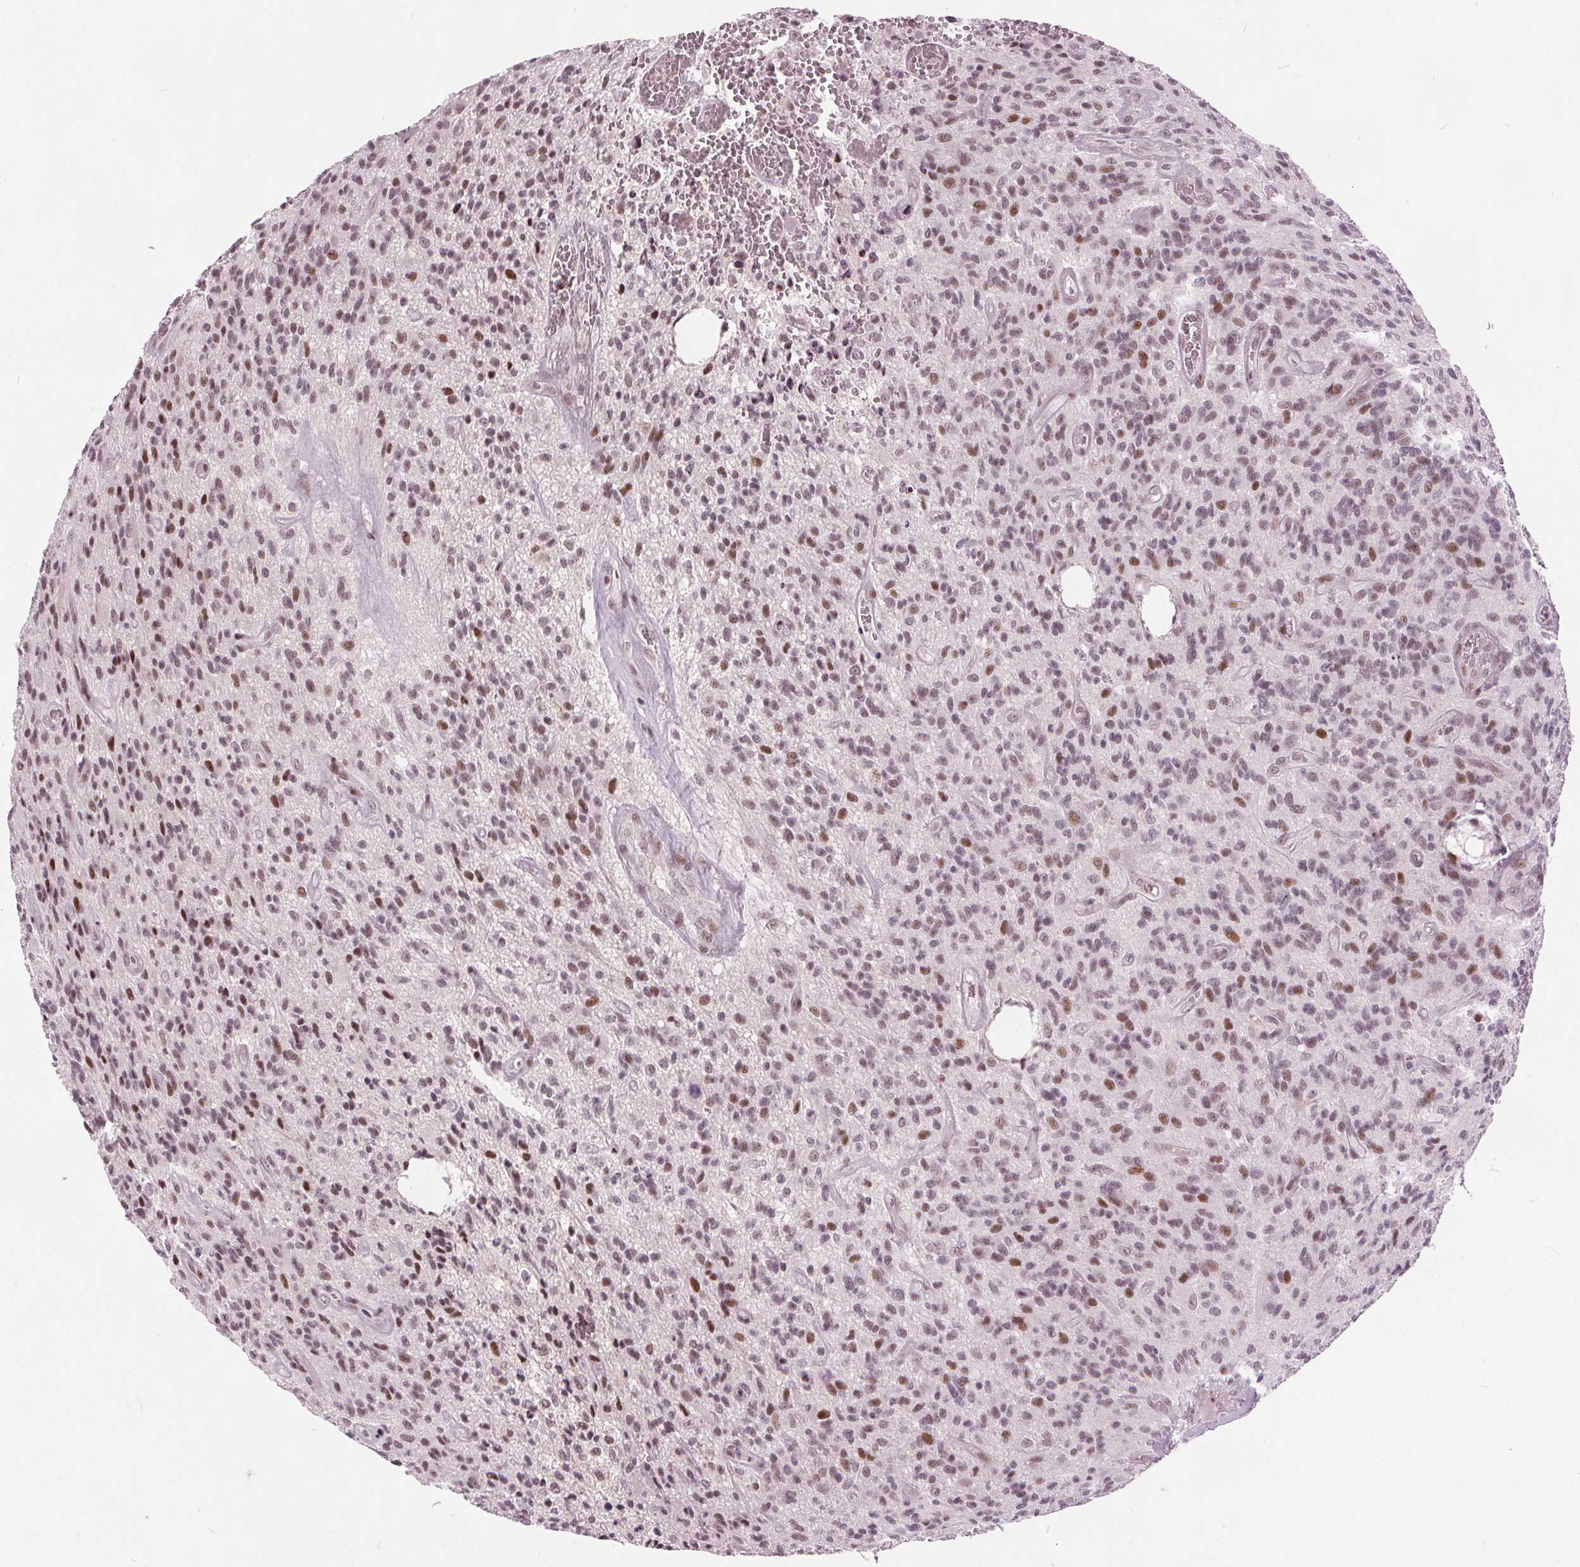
{"staining": {"intensity": "moderate", "quantity": ">75%", "location": "nuclear"}, "tissue": "glioma", "cell_type": "Tumor cells", "image_type": "cancer", "snomed": [{"axis": "morphology", "description": "Glioma, malignant, High grade"}, {"axis": "topography", "description": "Brain"}], "caption": "An IHC histopathology image of tumor tissue is shown. Protein staining in brown shows moderate nuclear positivity in glioma within tumor cells.", "gene": "TTC34", "patient": {"sex": "male", "age": 76}}